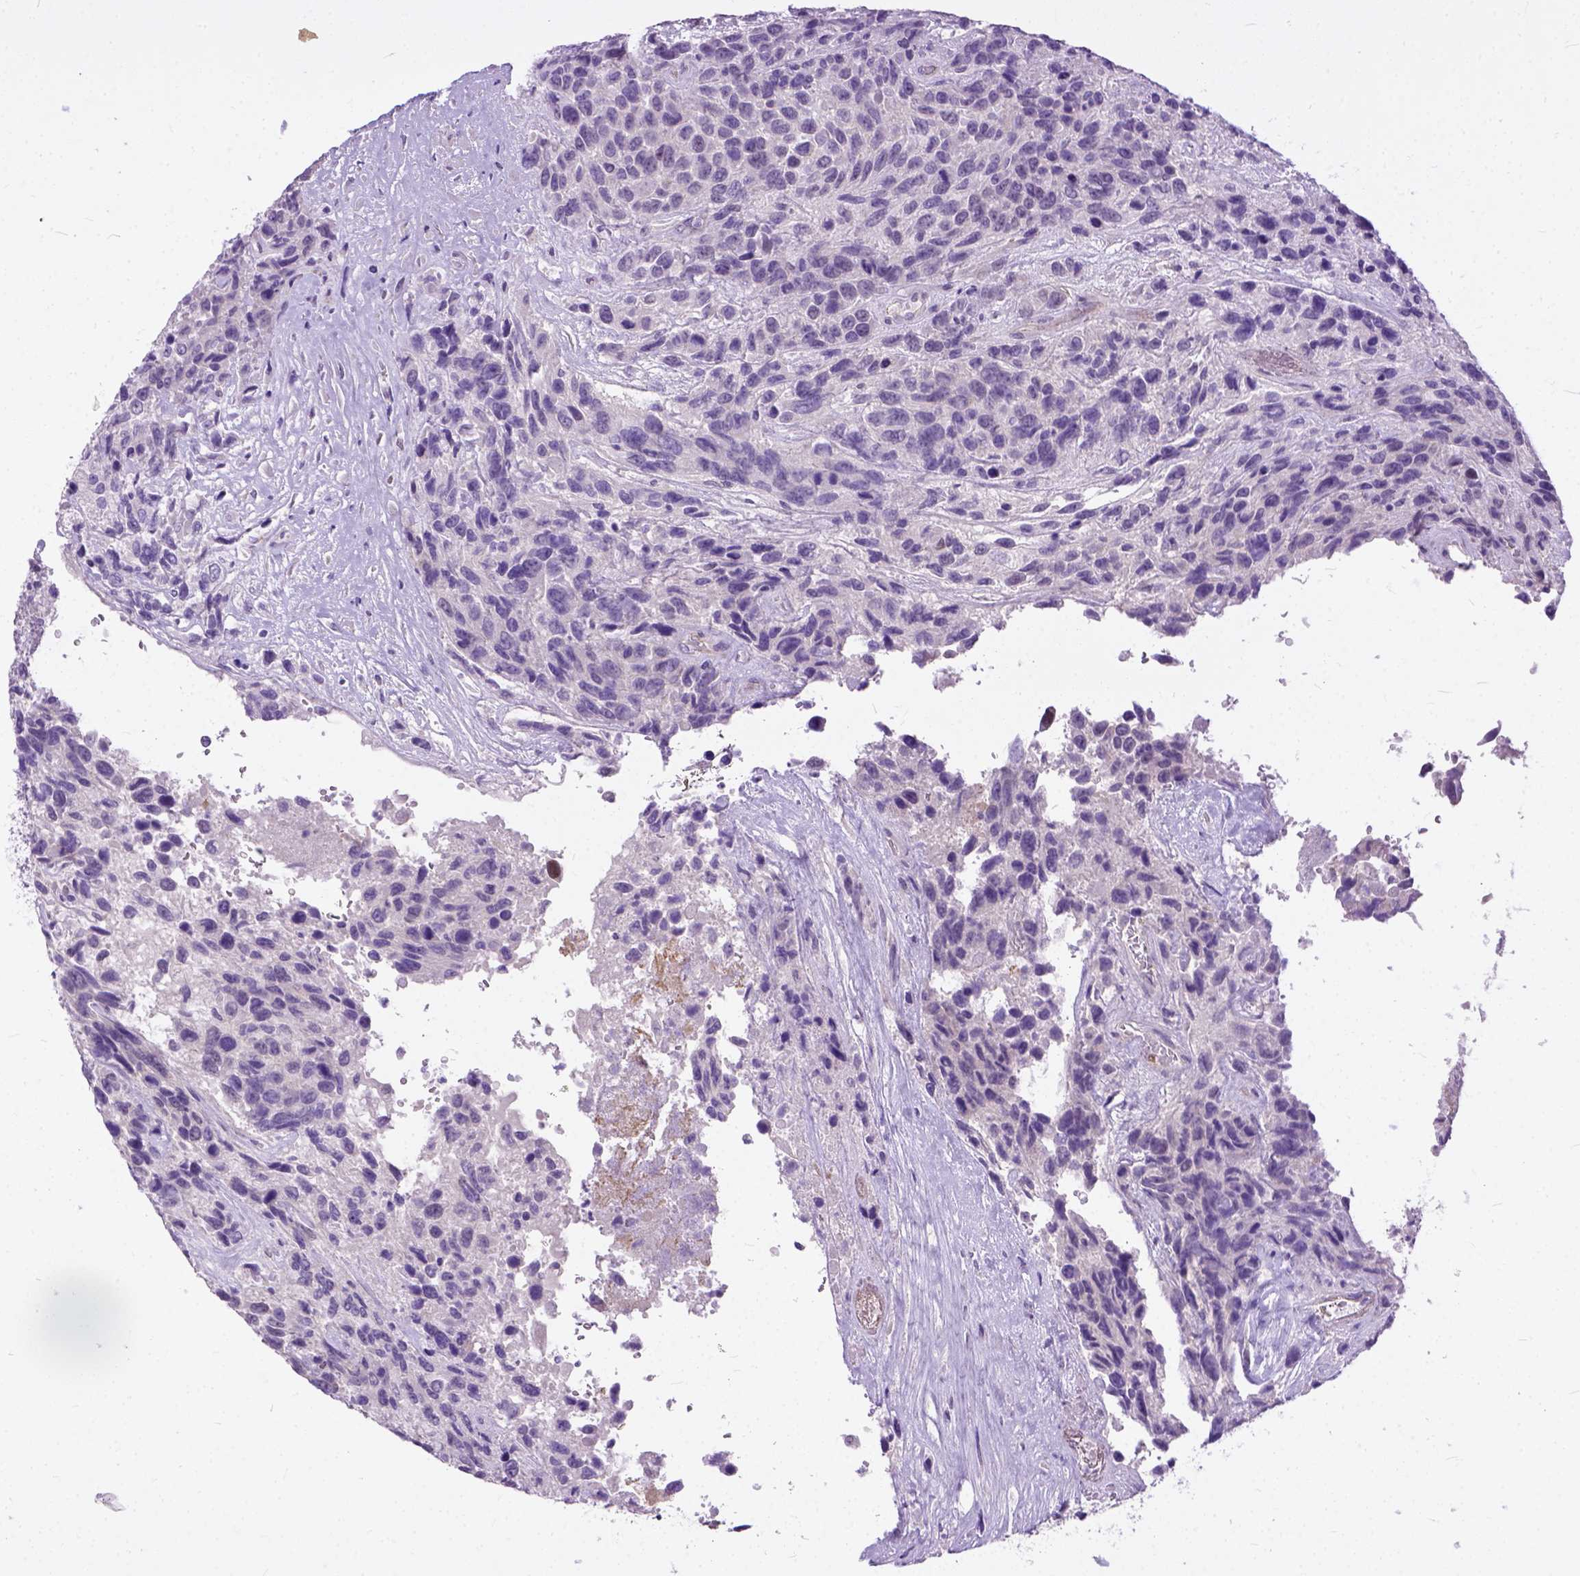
{"staining": {"intensity": "negative", "quantity": "none", "location": "none"}, "tissue": "urothelial cancer", "cell_type": "Tumor cells", "image_type": "cancer", "snomed": [{"axis": "morphology", "description": "Urothelial carcinoma, High grade"}, {"axis": "topography", "description": "Urinary bladder"}], "caption": "The photomicrograph displays no significant expression in tumor cells of urothelial cancer.", "gene": "ADGRF1", "patient": {"sex": "female", "age": 70}}